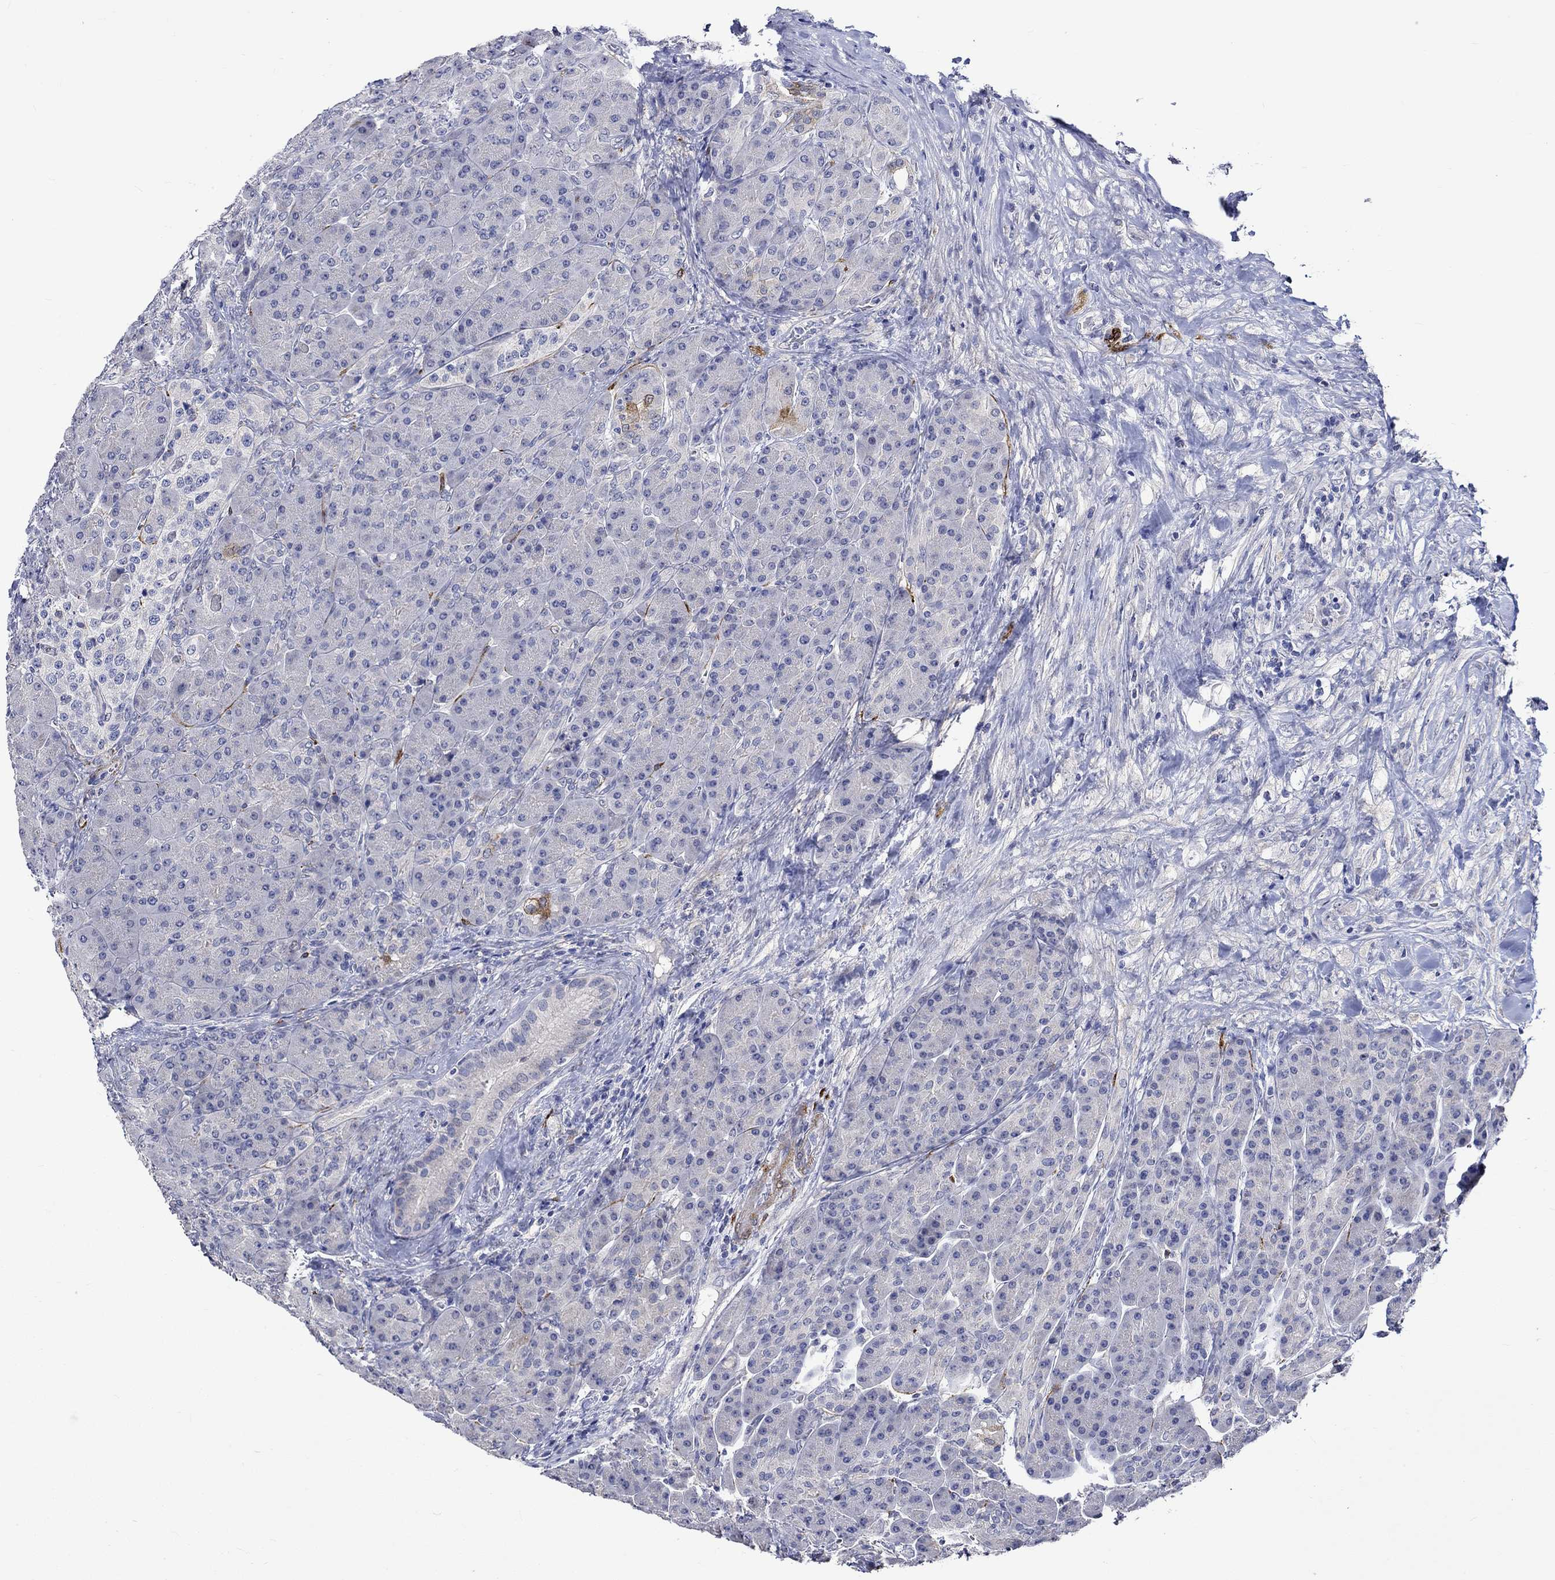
{"staining": {"intensity": "moderate", "quantity": "<25%", "location": "cytoplasmic/membranous"}, "tissue": "pancreas", "cell_type": "Exocrine glandular cells", "image_type": "normal", "snomed": [{"axis": "morphology", "description": "Normal tissue, NOS"}, {"axis": "topography", "description": "Pancreas"}], "caption": "DAB immunohistochemical staining of unremarkable human pancreas displays moderate cytoplasmic/membranous protein staining in approximately <25% of exocrine glandular cells.", "gene": "CRYAB", "patient": {"sex": "male", "age": 70}}